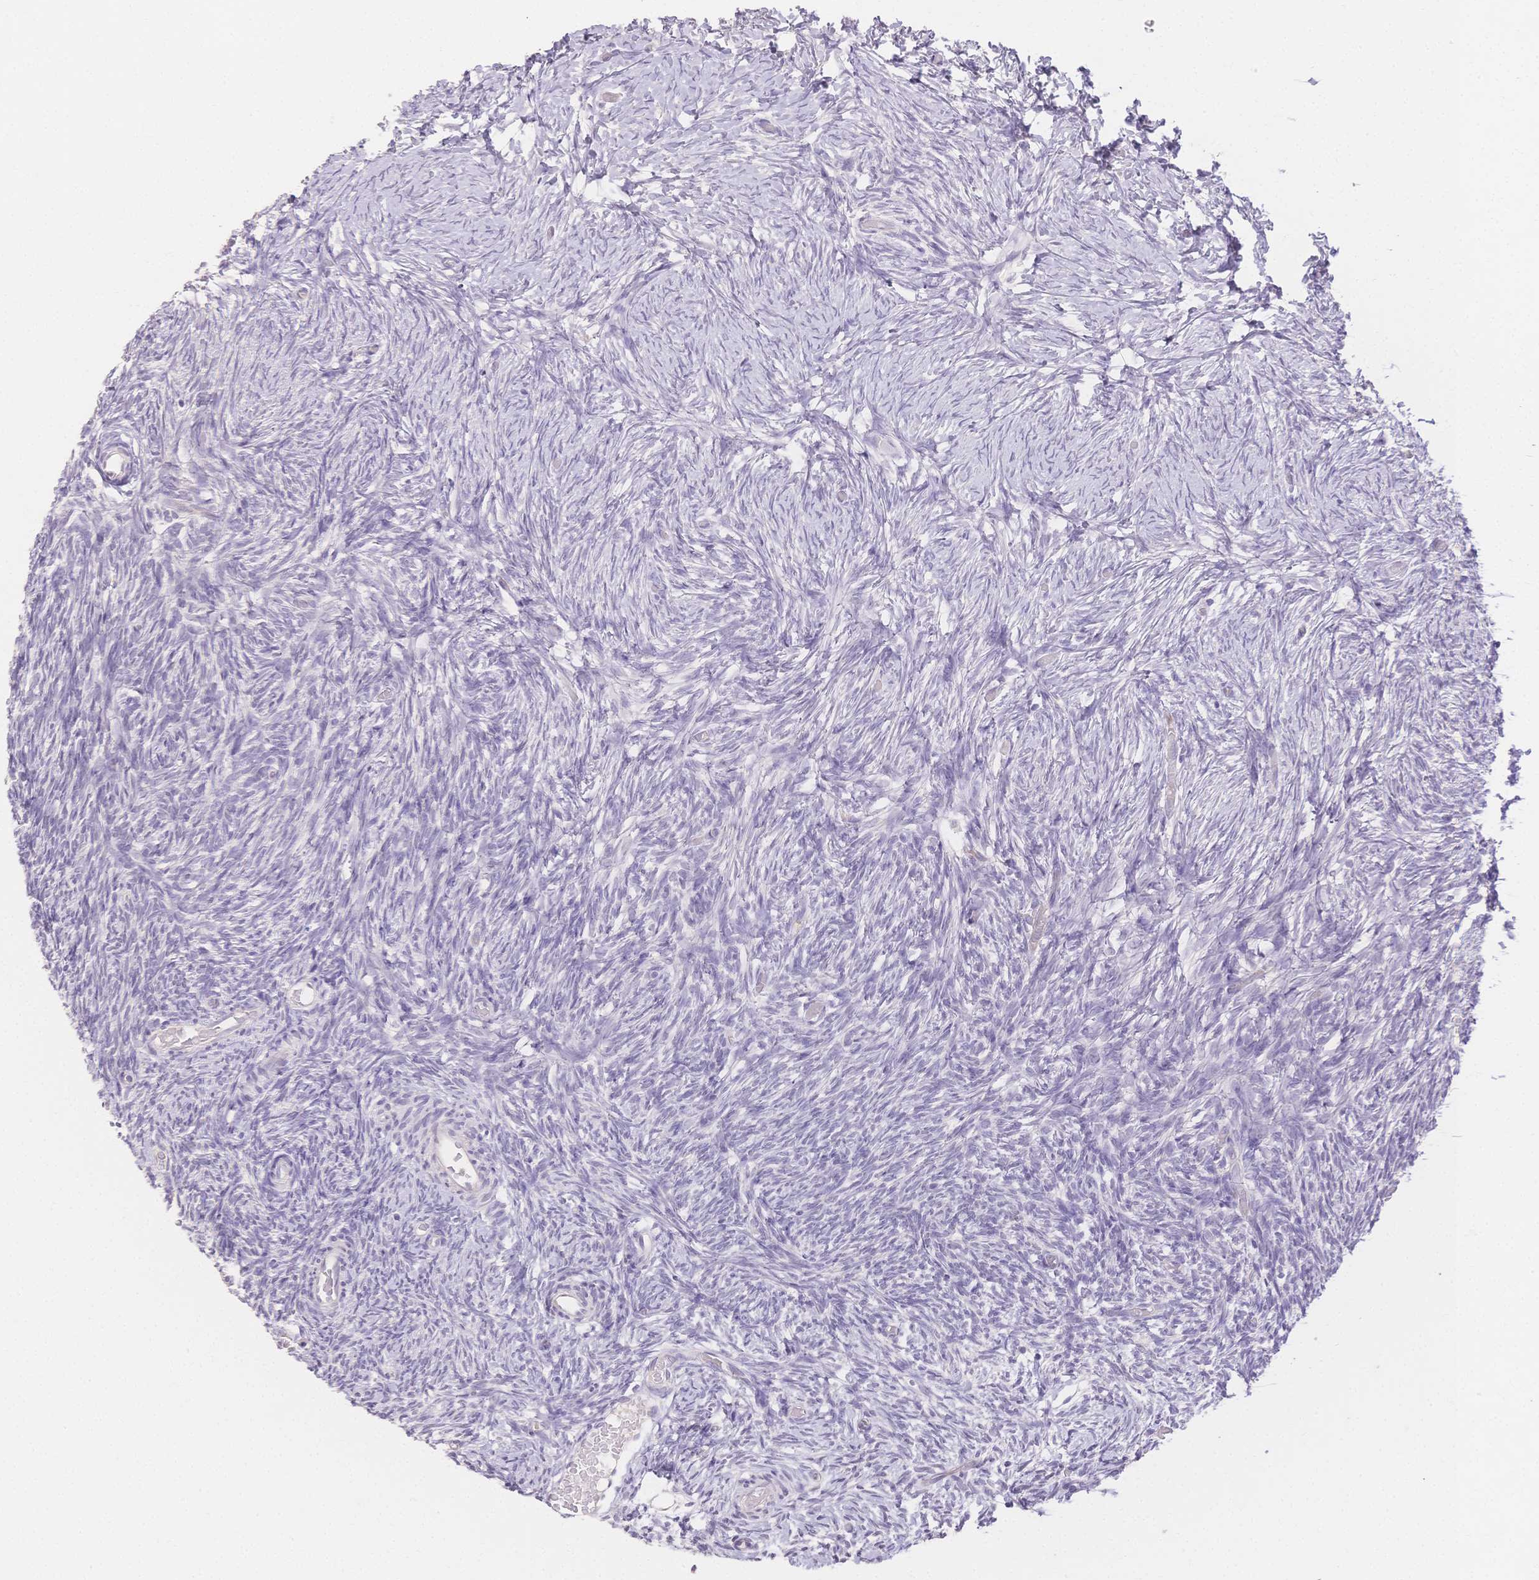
{"staining": {"intensity": "negative", "quantity": "none", "location": "none"}, "tissue": "ovary", "cell_type": "Follicle cells", "image_type": "normal", "snomed": [{"axis": "morphology", "description": "Normal tissue, NOS"}, {"axis": "topography", "description": "Ovary"}], "caption": "The immunohistochemistry (IHC) micrograph has no significant expression in follicle cells of ovary.", "gene": "SUV39H2", "patient": {"sex": "female", "age": 39}}